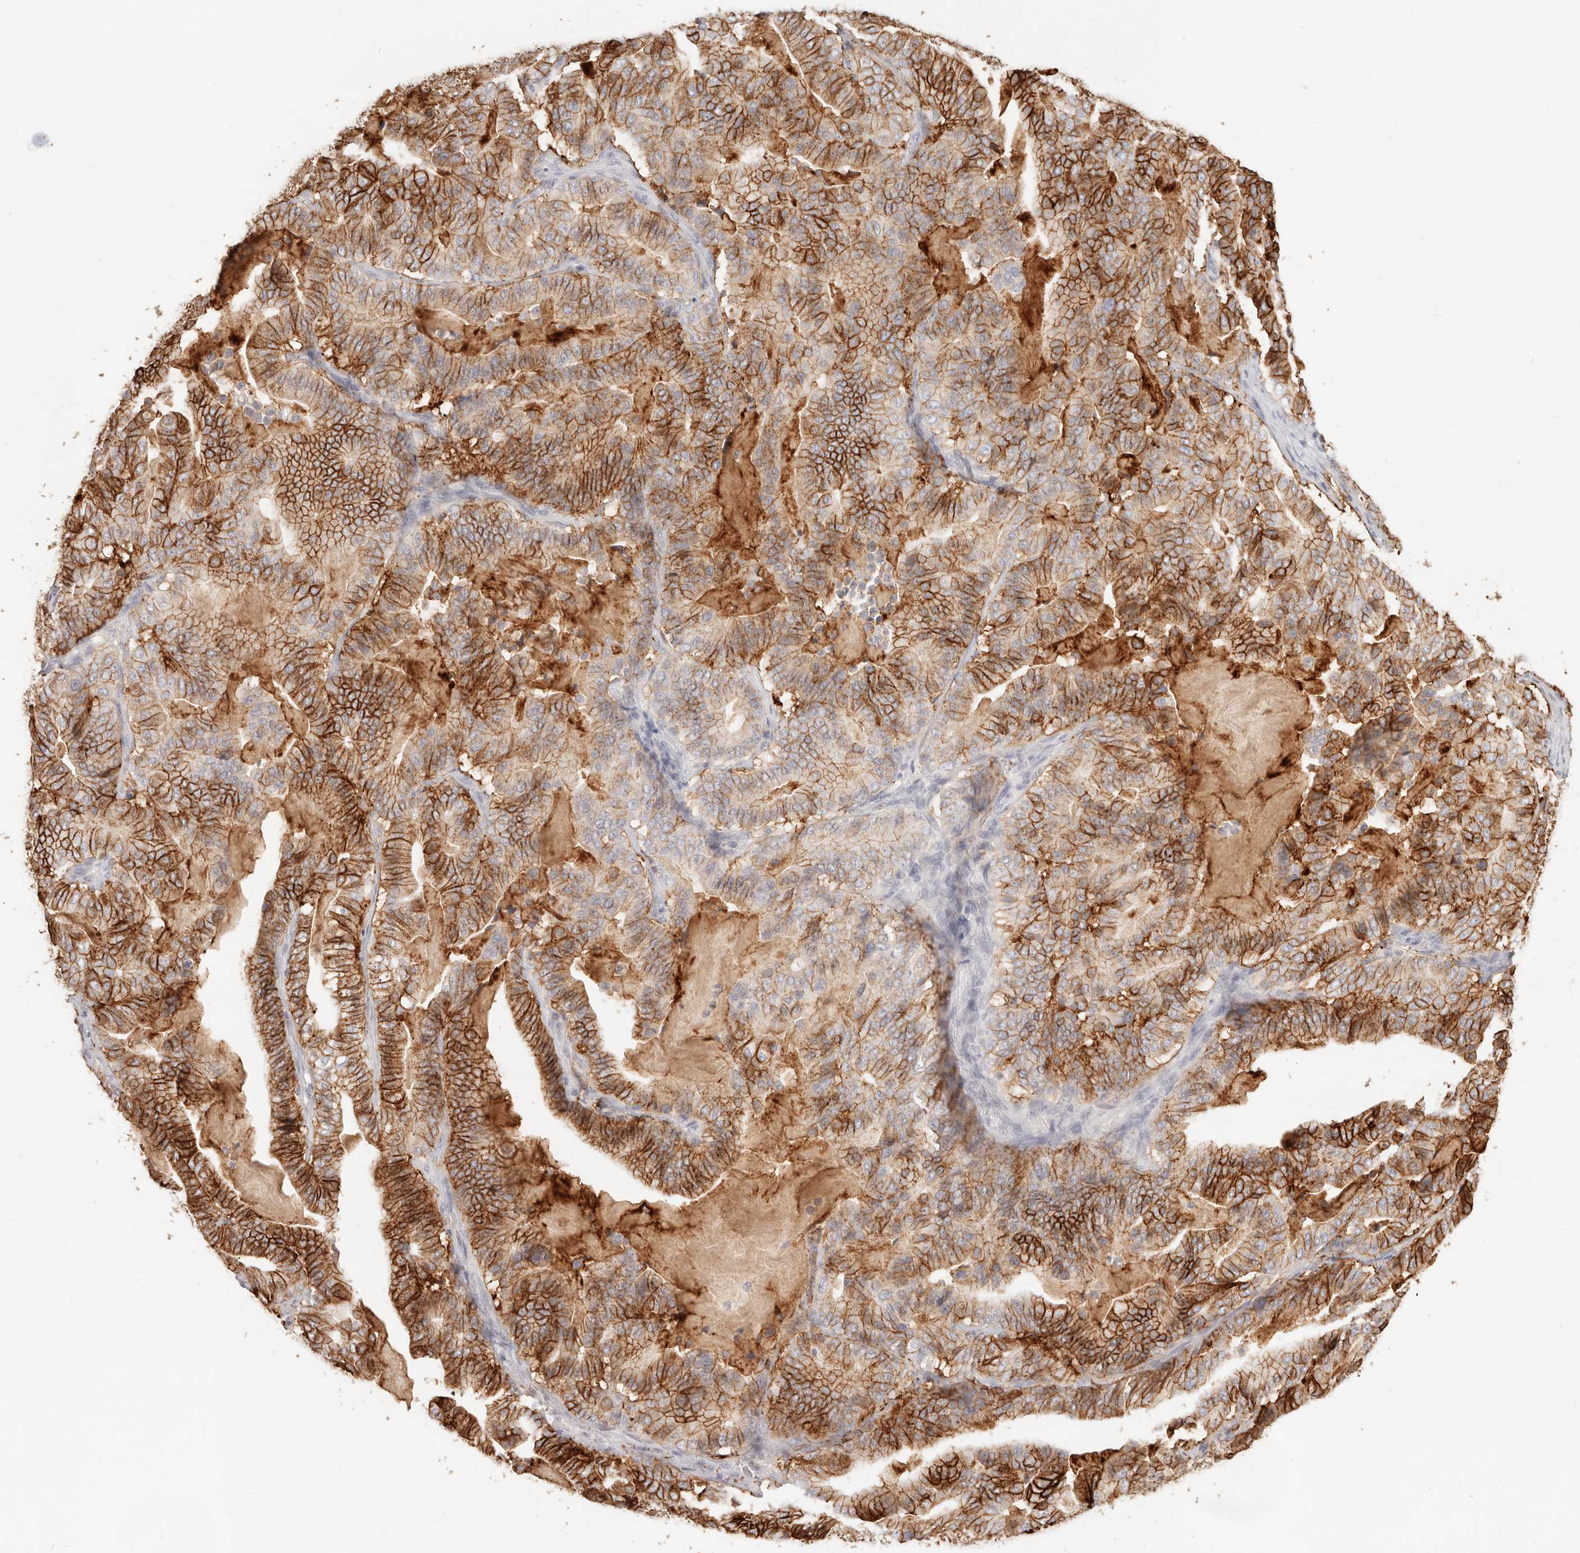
{"staining": {"intensity": "strong", "quantity": ">75%", "location": "cytoplasmic/membranous"}, "tissue": "pancreatic cancer", "cell_type": "Tumor cells", "image_type": "cancer", "snomed": [{"axis": "morphology", "description": "Adenocarcinoma, NOS"}, {"axis": "topography", "description": "Pancreas"}], "caption": "Tumor cells exhibit strong cytoplasmic/membranous positivity in about >75% of cells in pancreatic cancer (adenocarcinoma). The staining was performed using DAB, with brown indicating positive protein expression. Nuclei are stained blue with hematoxylin.", "gene": "EPCAM", "patient": {"sex": "male", "age": 63}}